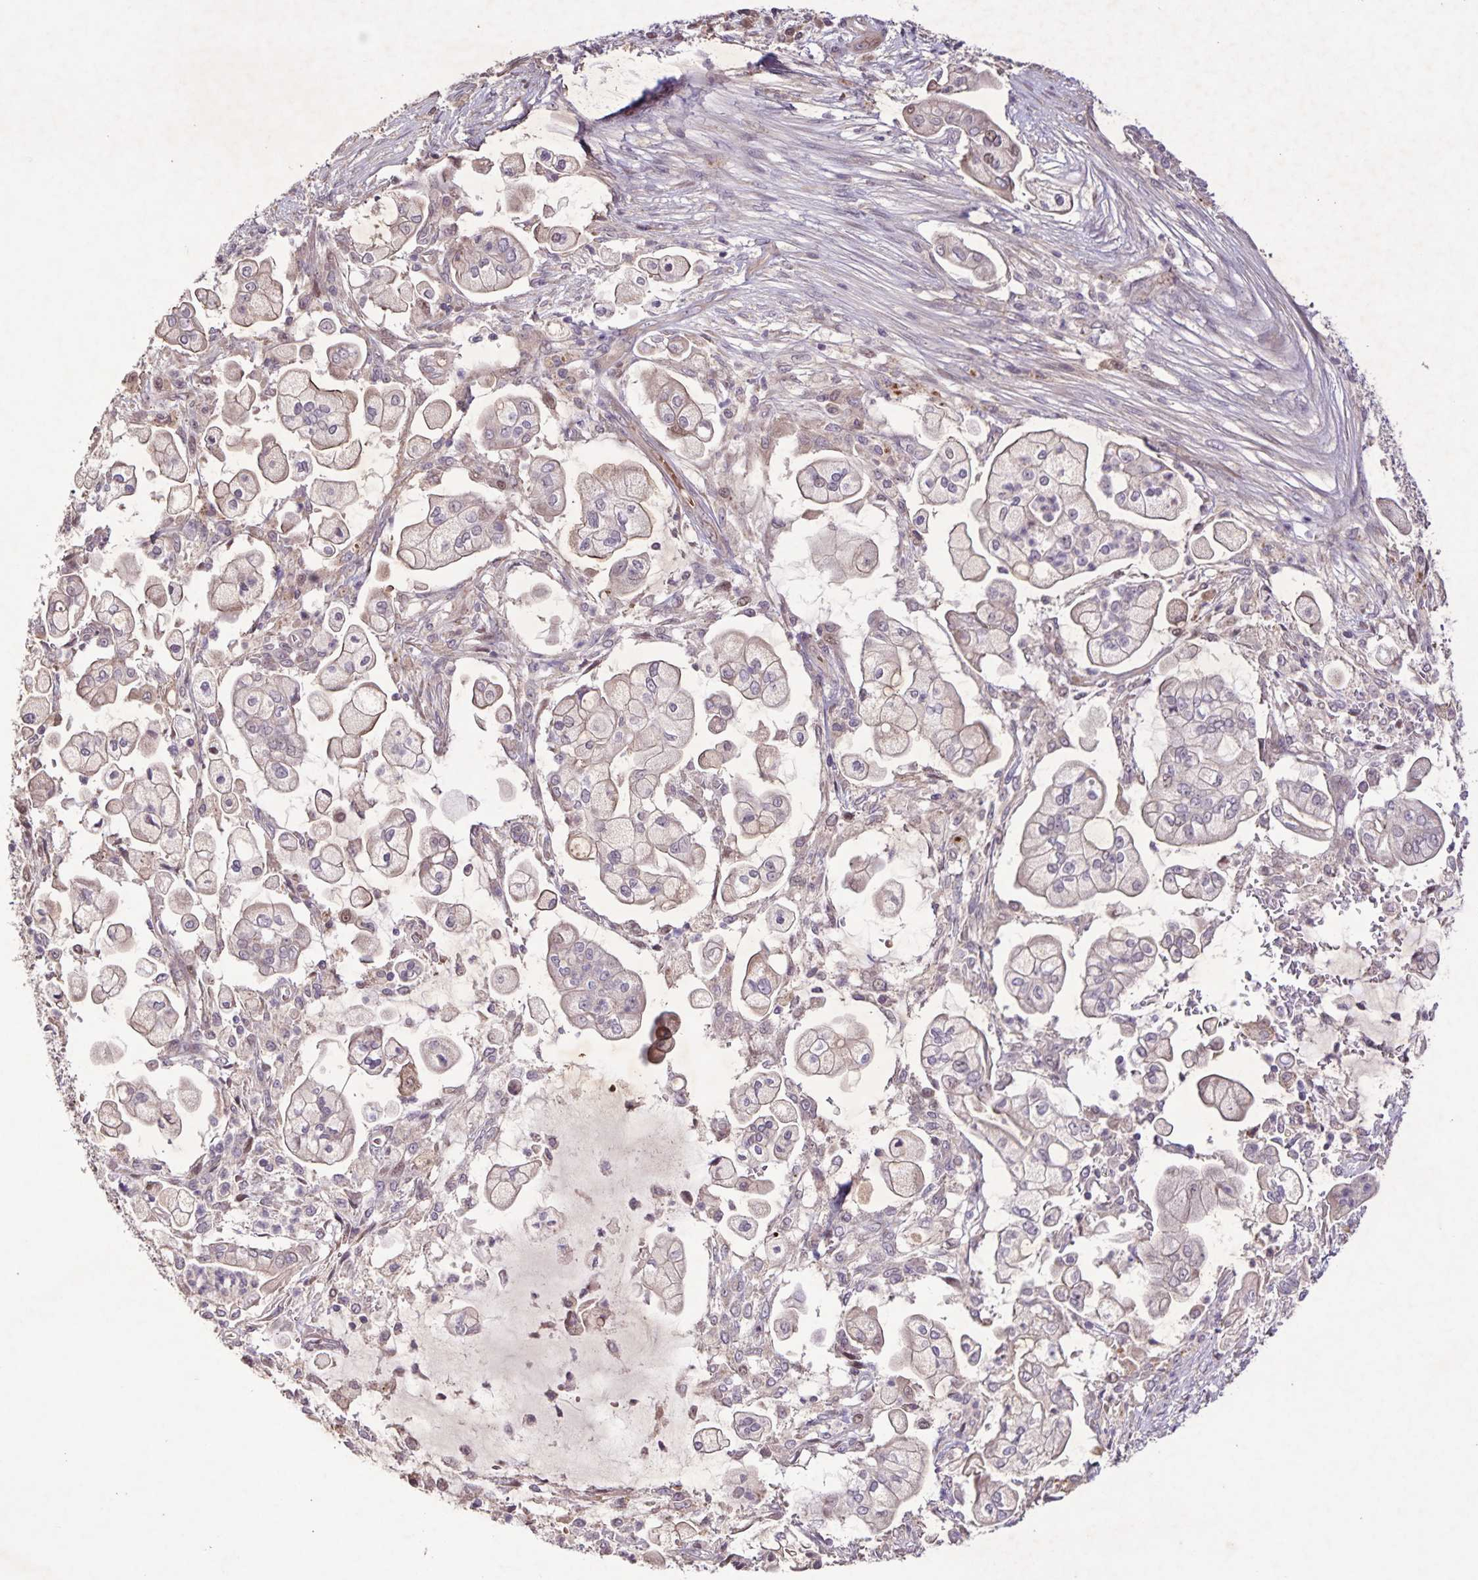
{"staining": {"intensity": "moderate", "quantity": "<25%", "location": "nuclear"}, "tissue": "pancreatic cancer", "cell_type": "Tumor cells", "image_type": "cancer", "snomed": [{"axis": "morphology", "description": "Adenocarcinoma, NOS"}, {"axis": "topography", "description": "Pancreas"}], "caption": "Tumor cells exhibit moderate nuclear positivity in about <25% of cells in pancreatic adenocarcinoma. (IHC, brightfield microscopy, high magnification).", "gene": "GDF2", "patient": {"sex": "female", "age": 69}}